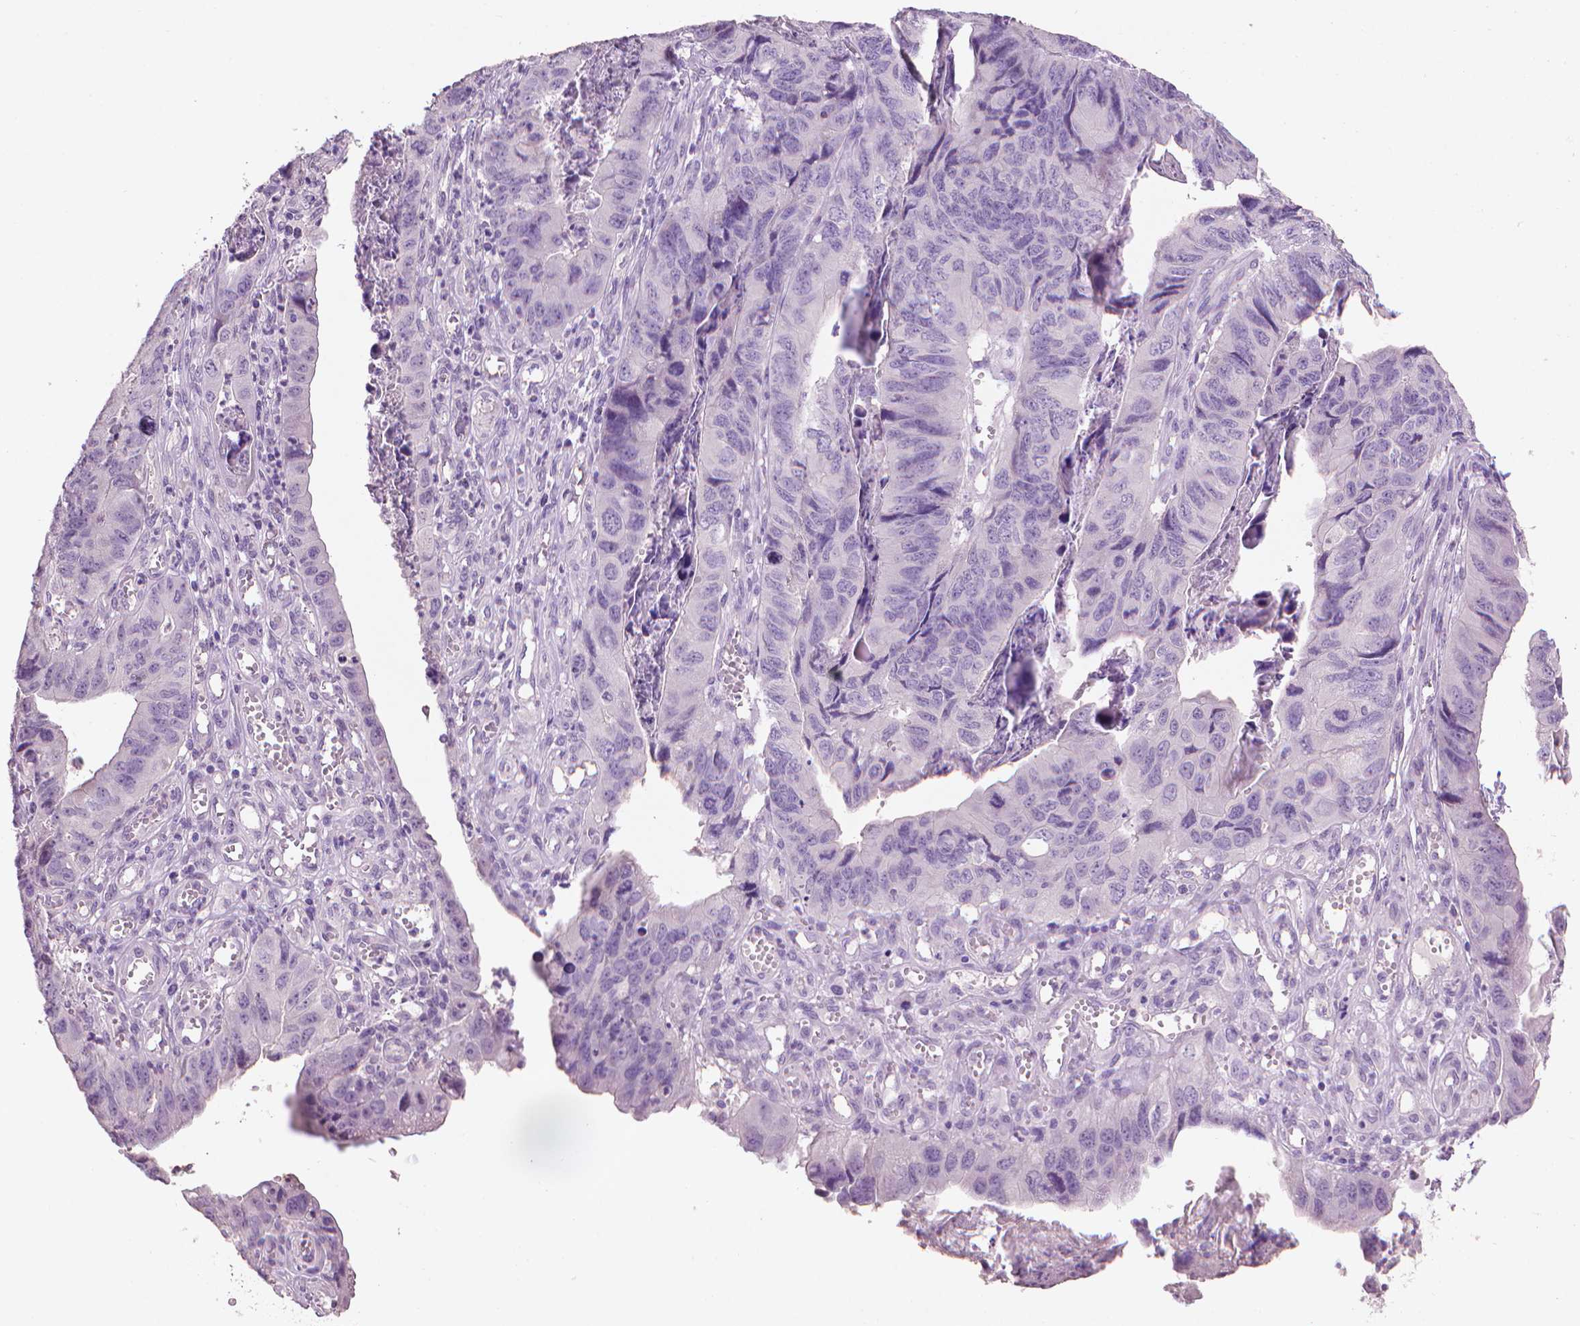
{"staining": {"intensity": "negative", "quantity": "none", "location": "none"}, "tissue": "stomach cancer", "cell_type": "Tumor cells", "image_type": "cancer", "snomed": [{"axis": "morphology", "description": "Adenocarcinoma, NOS"}, {"axis": "topography", "description": "Stomach, lower"}], "caption": "Immunohistochemistry (IHC) histopathology image of neoplastic tissue: stomach adenocarcinoma stained with DAB exhibits no significant protein expression in tumor cells. (Brightfield microscopy of DAB immunohistochemistry (IHC) at high magnification).", "gene": "MLANA", "patient": {"sex": "male", "age": 77}}